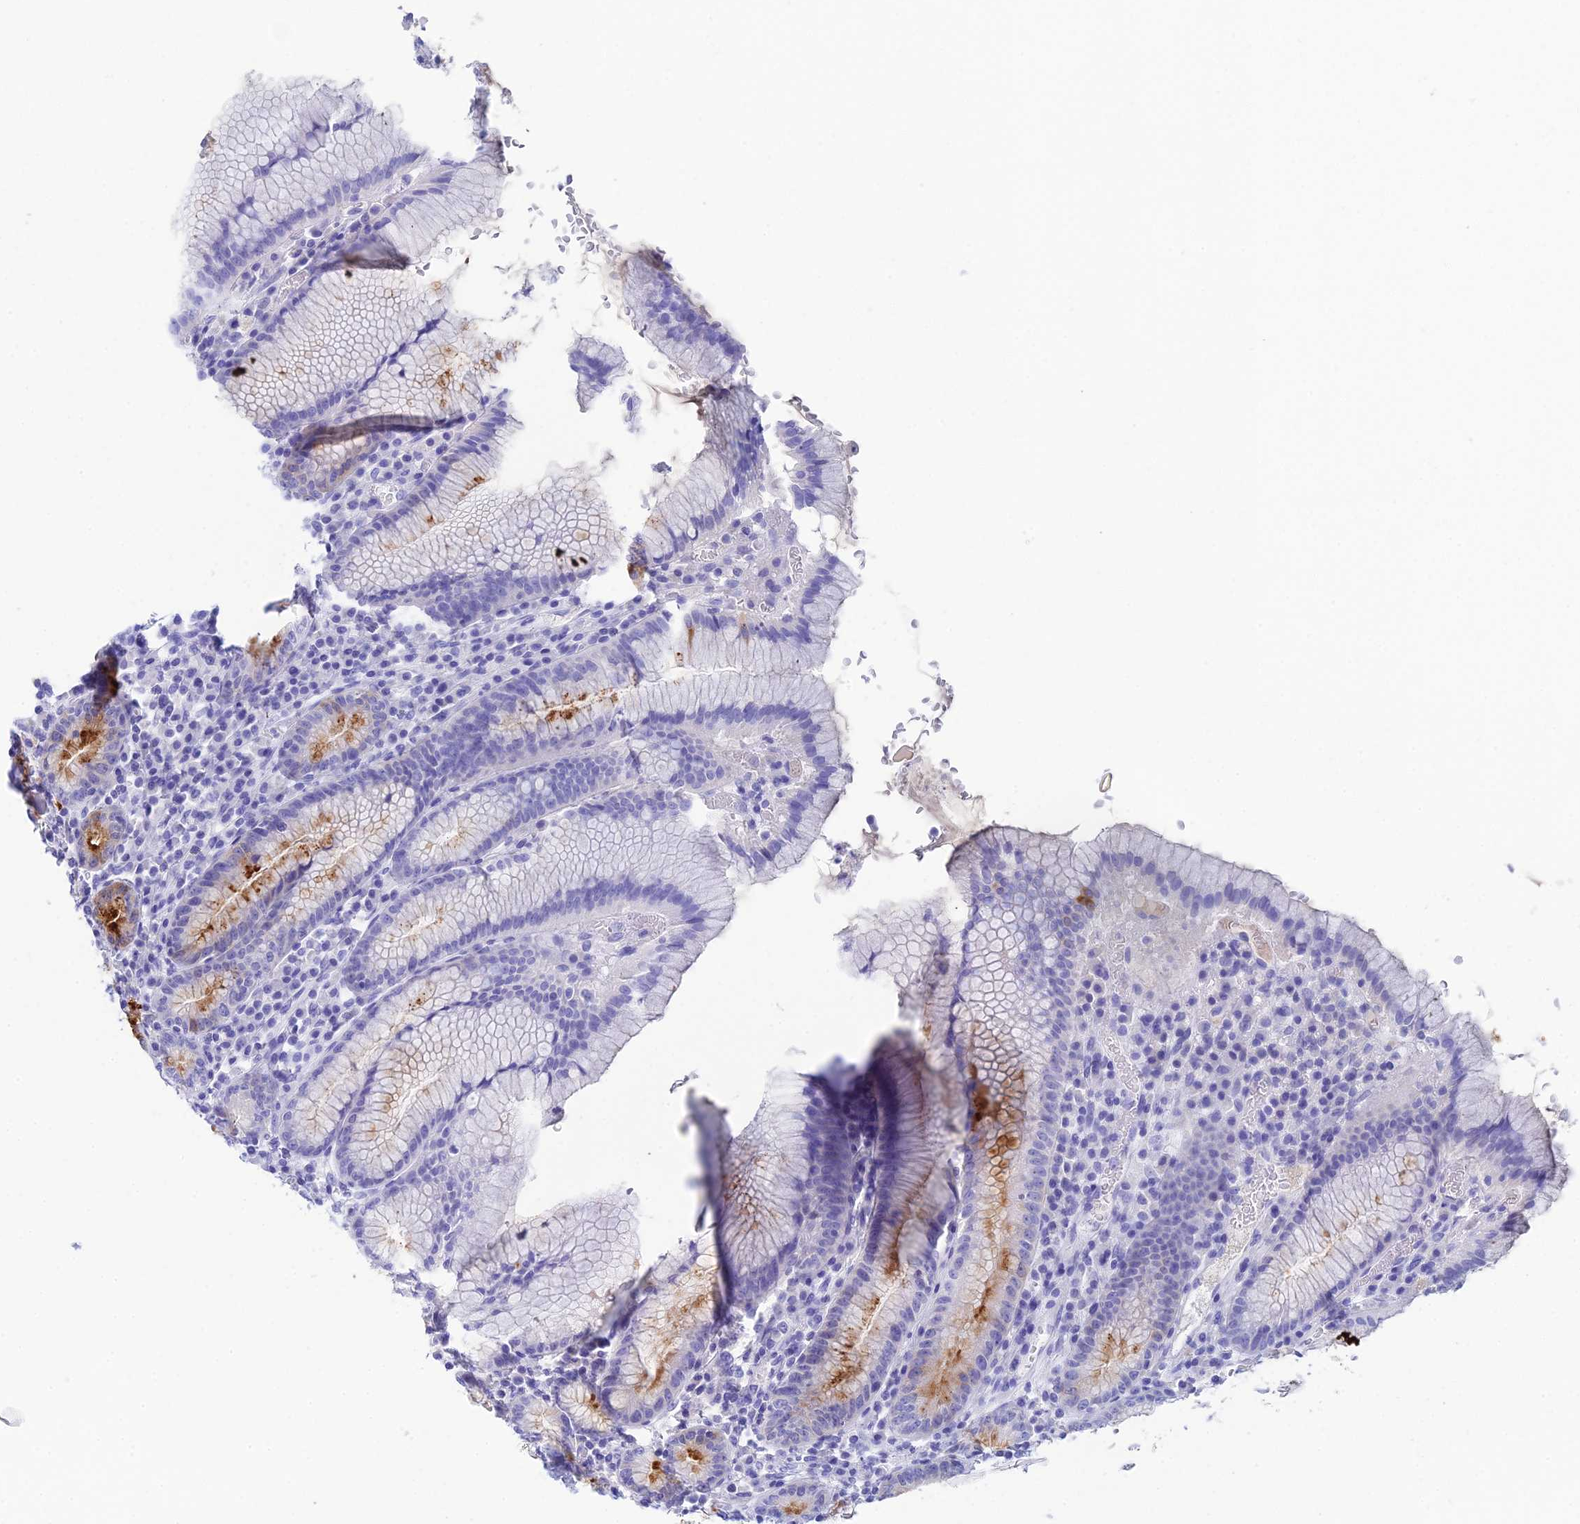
{"staining": {"intensity": "moderate", "quantity": "<25%", "location": "cytoplasmic/membranous"}, "tissue": "stomach", "cell_type": "Glandular cells", "image_type": "normal", "snomed": [{"axis": "morphology", "description": "Normal tissue, NOS"}, {"axis": "topography", "description": "Stomach"}], "caption": "This photomicrograph demonstrates immunohistochemistry staining of unremarkable stomach, with low moderate cytoplasmic/membranous staining in about <25% of glandular cells.", "gene": "REG1A", "patient": {"sex": "male", "age": 55}}